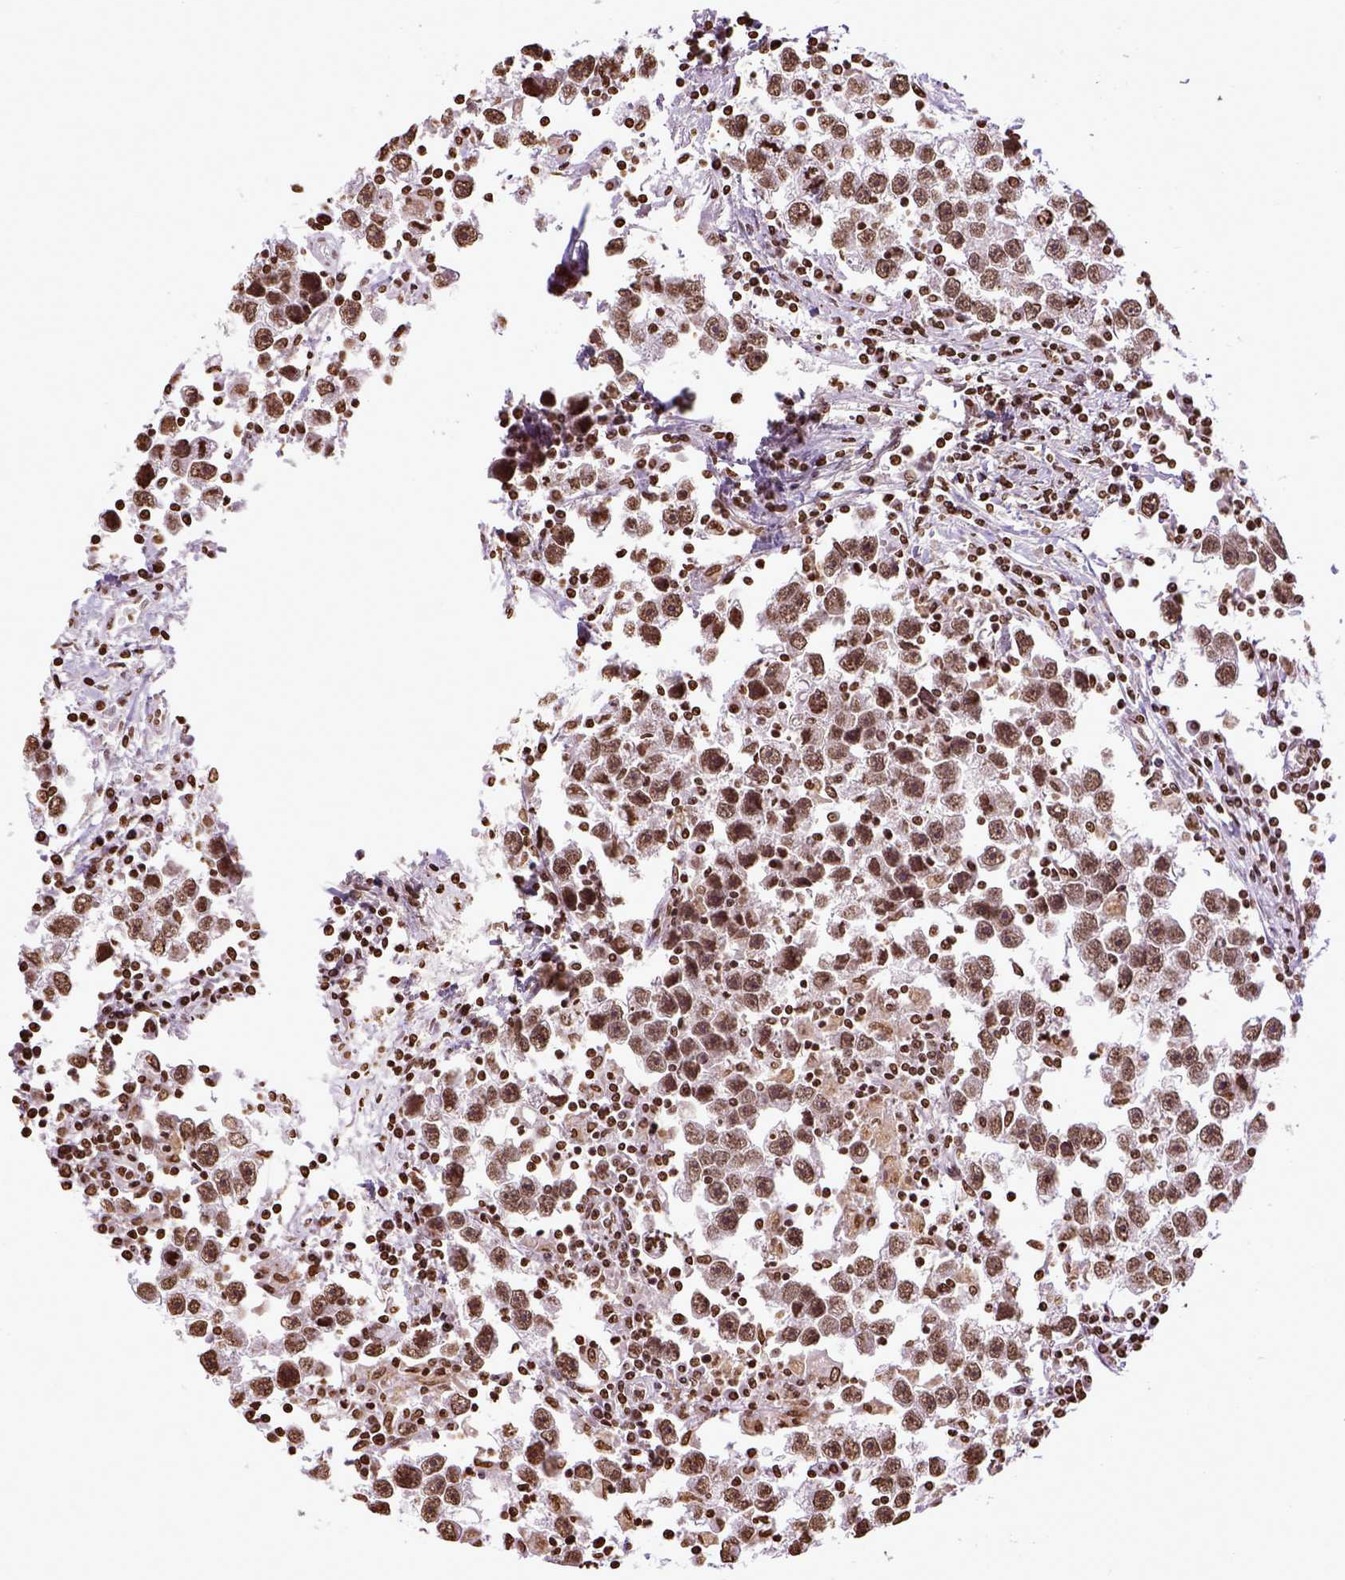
{"staining": {"intensity": "moderate", "quantity": ">75%", "location": "nuclear"}, "tissue": "testis cancer", "cell_type": "Tumor cells", "image_type": "cancer", "snomed": [{"axis": "morphology", "description": "Seminoma, NOS"}, {"axis": "topography", "description": "Testis"}], "caption": "High-magnification brightfield microscopy of testis cancer stained with DAB (brown) and counterstained with hematoxylin (blue). tumor cells exhibit moderate nuclear expression is appreciated in about>75% of cells.", "gene": "ZNF75D", "patient": {"sex": "male", "age": 30}}